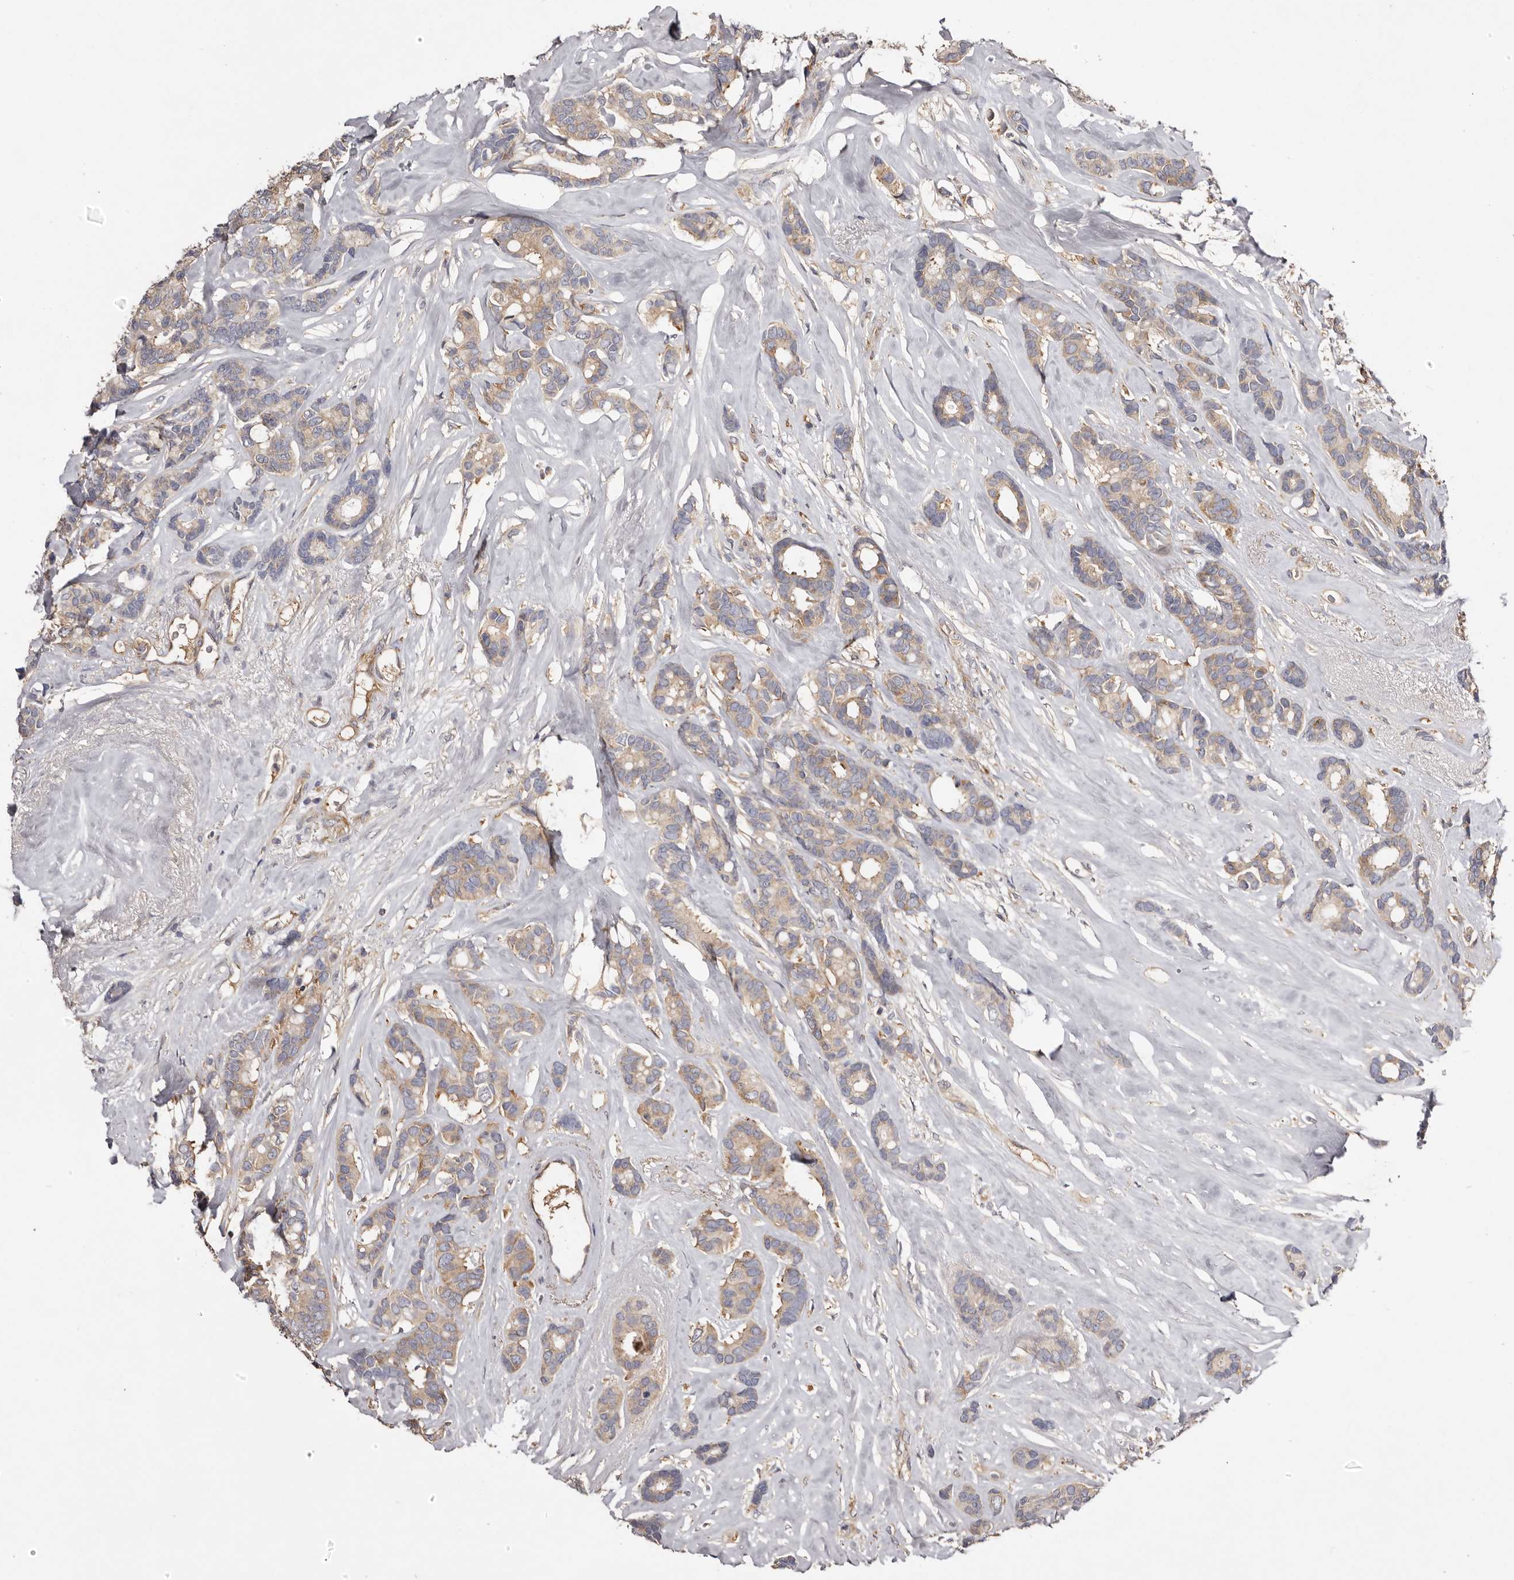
{"staining": {"intensity": "weak", "quantity": ">75%", "location": "cytoplasmic/membranous"}, "tissue": "breast cancer", "cell_type": "Tumor cells", "image_type": "cancer", "snomed": [{"axis": "morphology", "description": "Duct carcinoma"}, {"axis": "topography", "description": "Breast"}], "caption": "A photomicrograph of breast intraductal carcinoma stained for a protein demonstrates weak cytoplasmic/membranous brown staining in tumor cells.", "gene": "LTV1", "patient": {"sex": "female", "age": 87}}